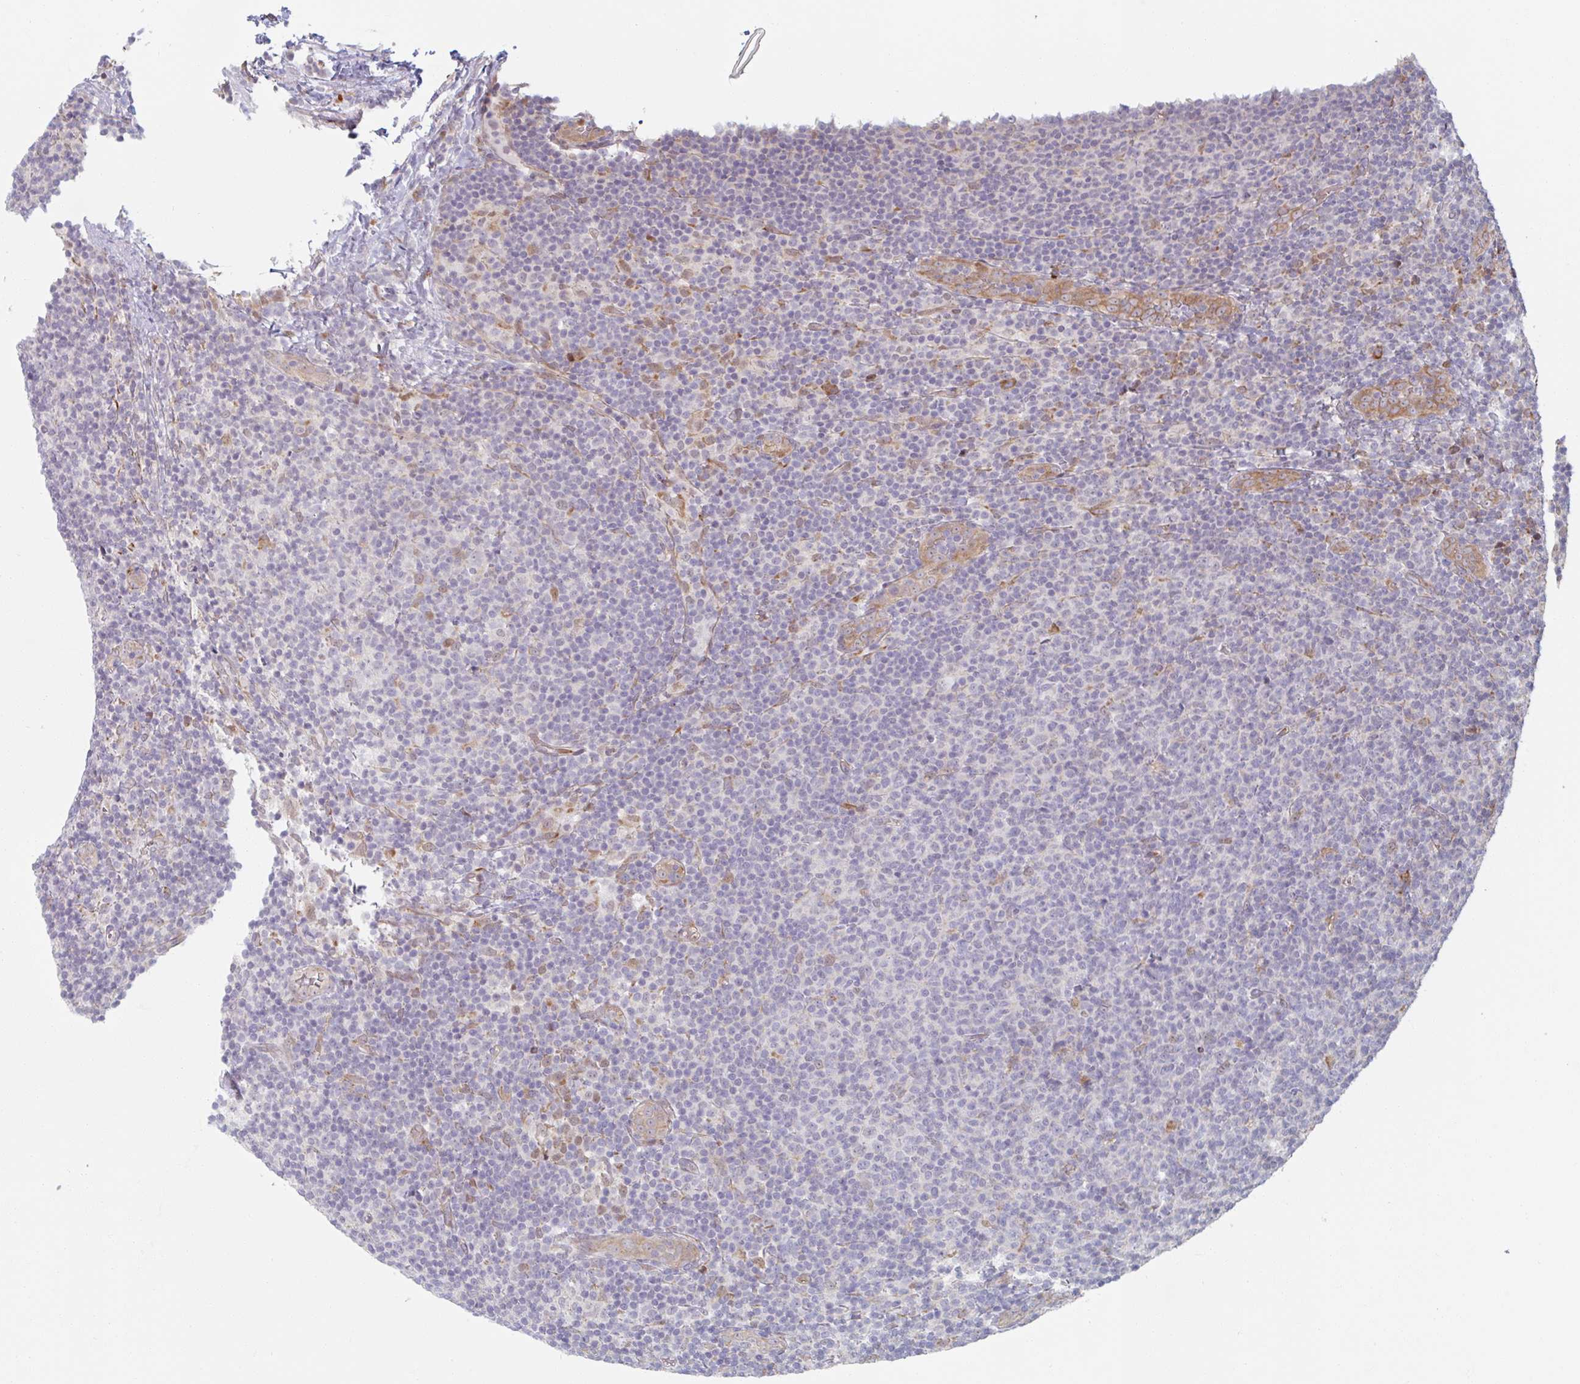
{"staining": {"intensity": "negative", "quantity": "none", "location": "none"}, "tissue": "lymphoma", "cell_type": "Tumor cells", "image_type": "cancer", "snomed": [{"axis": "morphology", "description": "Malignant lymphoma, non-Hodgkin's type, Low grade"}, {"axis": "topography", "description": "Lymph node"}], "caption": "Immunohistochemistry (IHC) of human lymphoma exhibits no staining in tumor cells.", "gene": "TRAPPC10", "patient": {"sex": "male", "age": 66}}